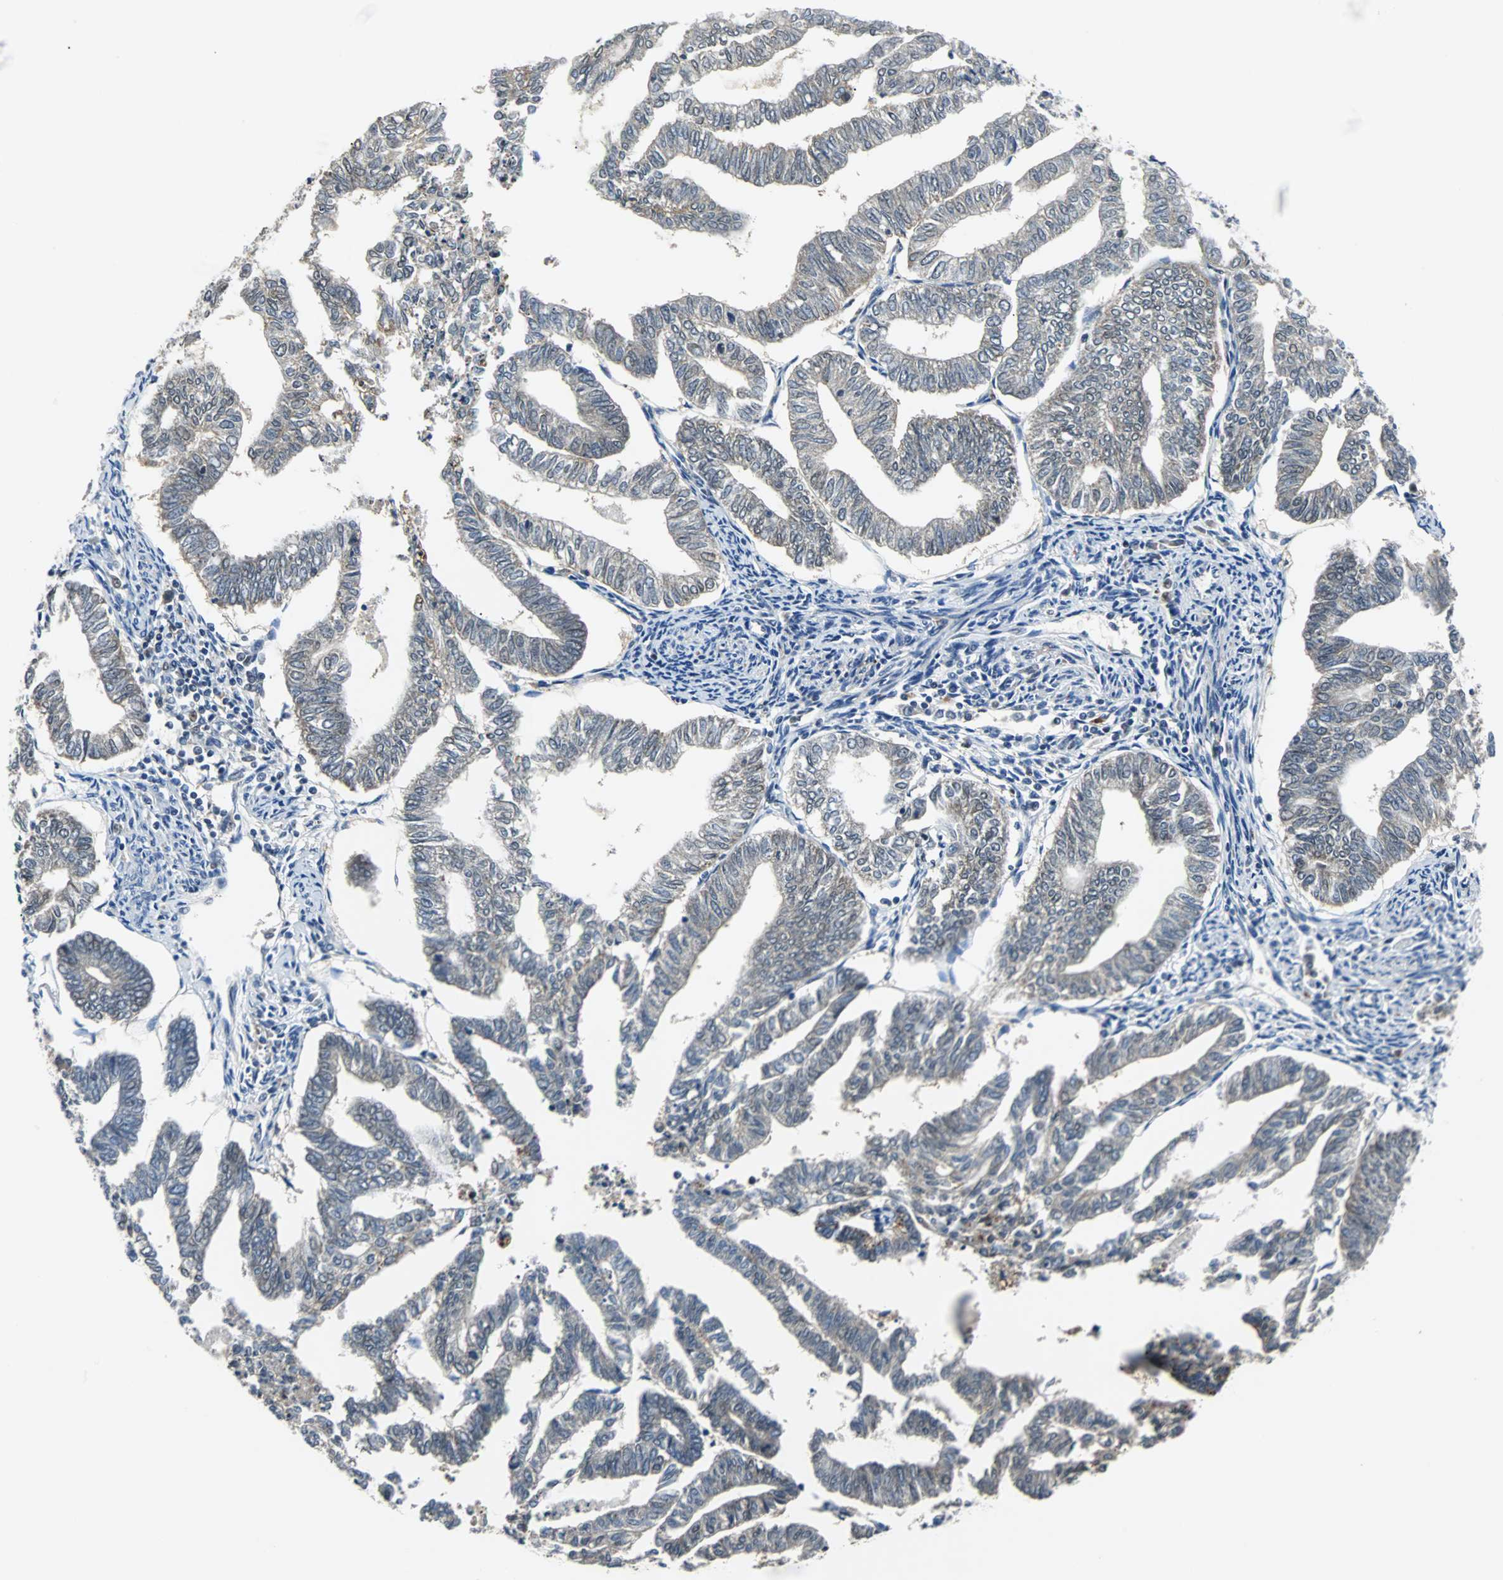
{"staining": {"intensity": "weak", "quantity": "<25%", "location": "cytoplasmic/membranous,nuclear"}, "tissue": "endometrial cancer", "cell_type": "Tumor cells", "image_type": "cancer", "snomed": [{"axis": "morphology", "description": "Adenocarcinoma, NOS"}, {"axis": "topography", "description": "Endometrium"}], "caption": "This micrograph is of adenocarcinoma (endometrial) stained with immunohistochemistry to label a protein in brown with the nuclei are counter-stained blue. There is no expression in tumor cells.", "gene": "HLX", "patient": {"sex": "female", "age": 79}}